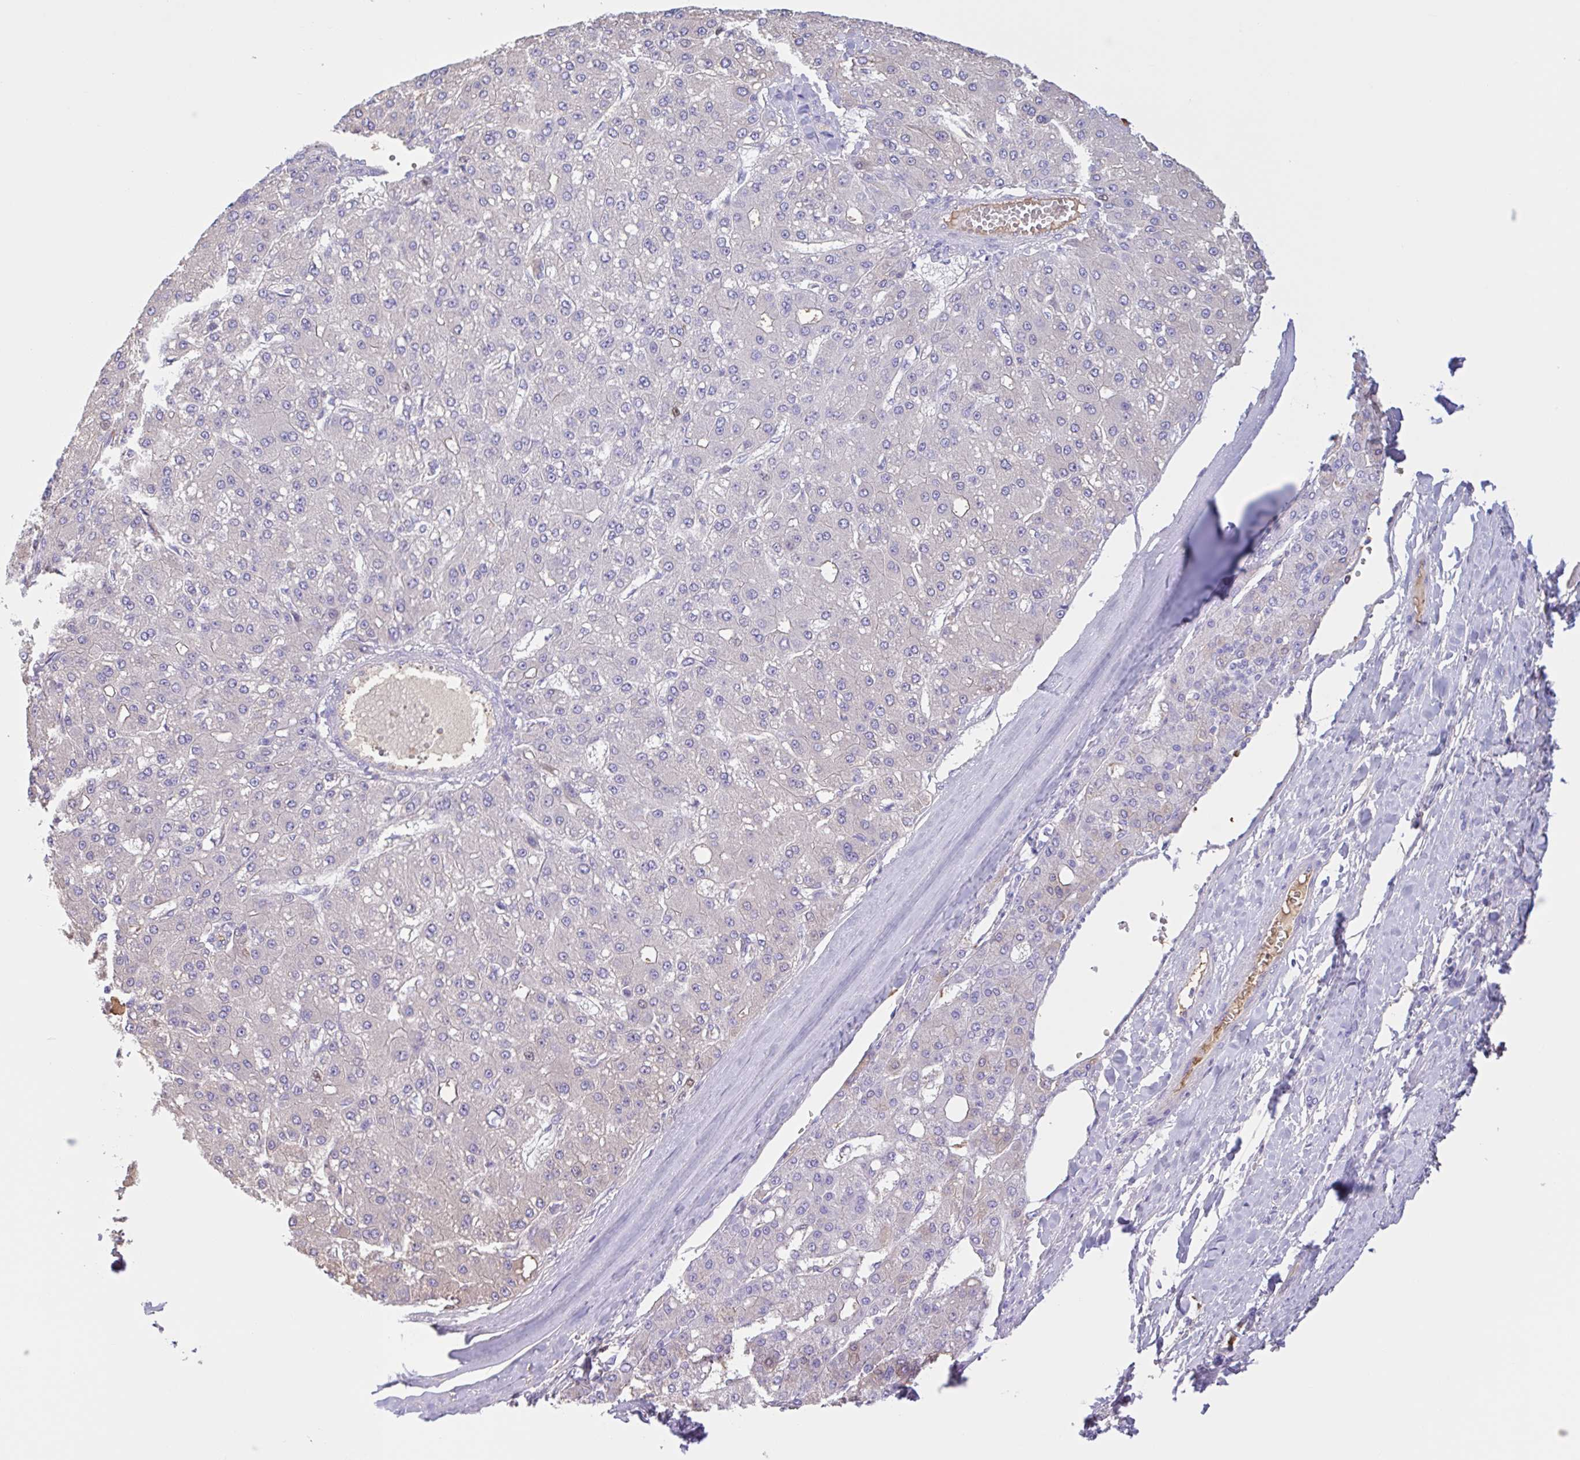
{"staining": {"intensity": "negative", "quantity": "none", "location": "none"}, "tissue": "liver cancer", "cell_type": "Tumor cells", "image_type": "cancer", "snomed": [{"axis": "morphology", "description": "Carcinoma, Hepatocellular, NOS"}, {"axis": "topography", "description": "Liver"}], "caption": "There is no significant staining in tumor cells of hepatocellular carcinoma (liver).", "gene": "LARGE2", "patient": {"sex": "male", "age": 67}}